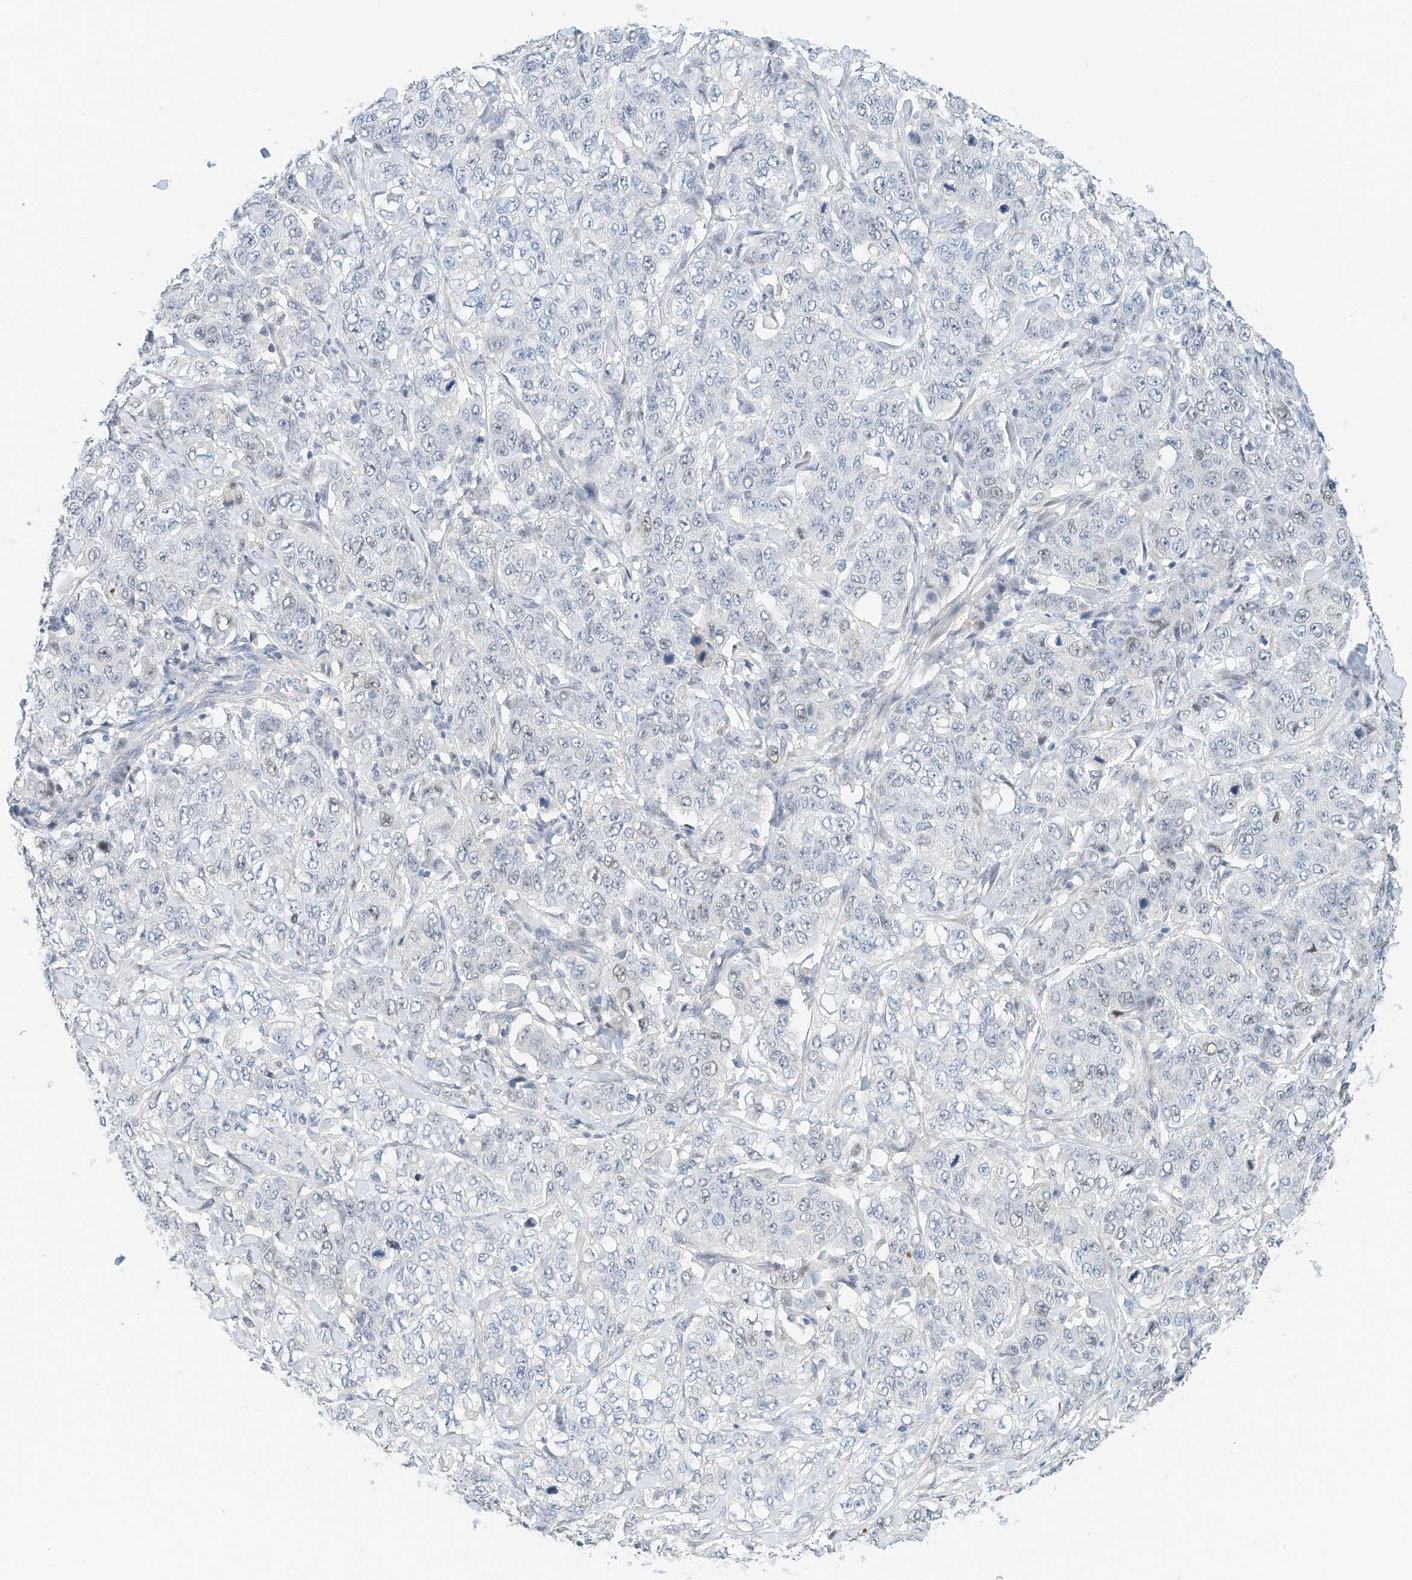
{"staining": {"intensity": "negative", "quantity": "none", "location": "none"}, "tissue": "stomach cancer", "cell_type": "Tumor cells", "image_type": "cancer", "snomed": [{"axis": "morphology", "description": "Adenocarcinoma, NOS"}, {"axis": "topography", "description": "Stomach"}], "caption": "This is an immunohistochemistry (IHC) histopathology image of stomach cancer (adenocarcinoma). There is no expression in tumor cells.", "gene": "ARHGAP28", "patient": {"sex": "male", "age": 48}}